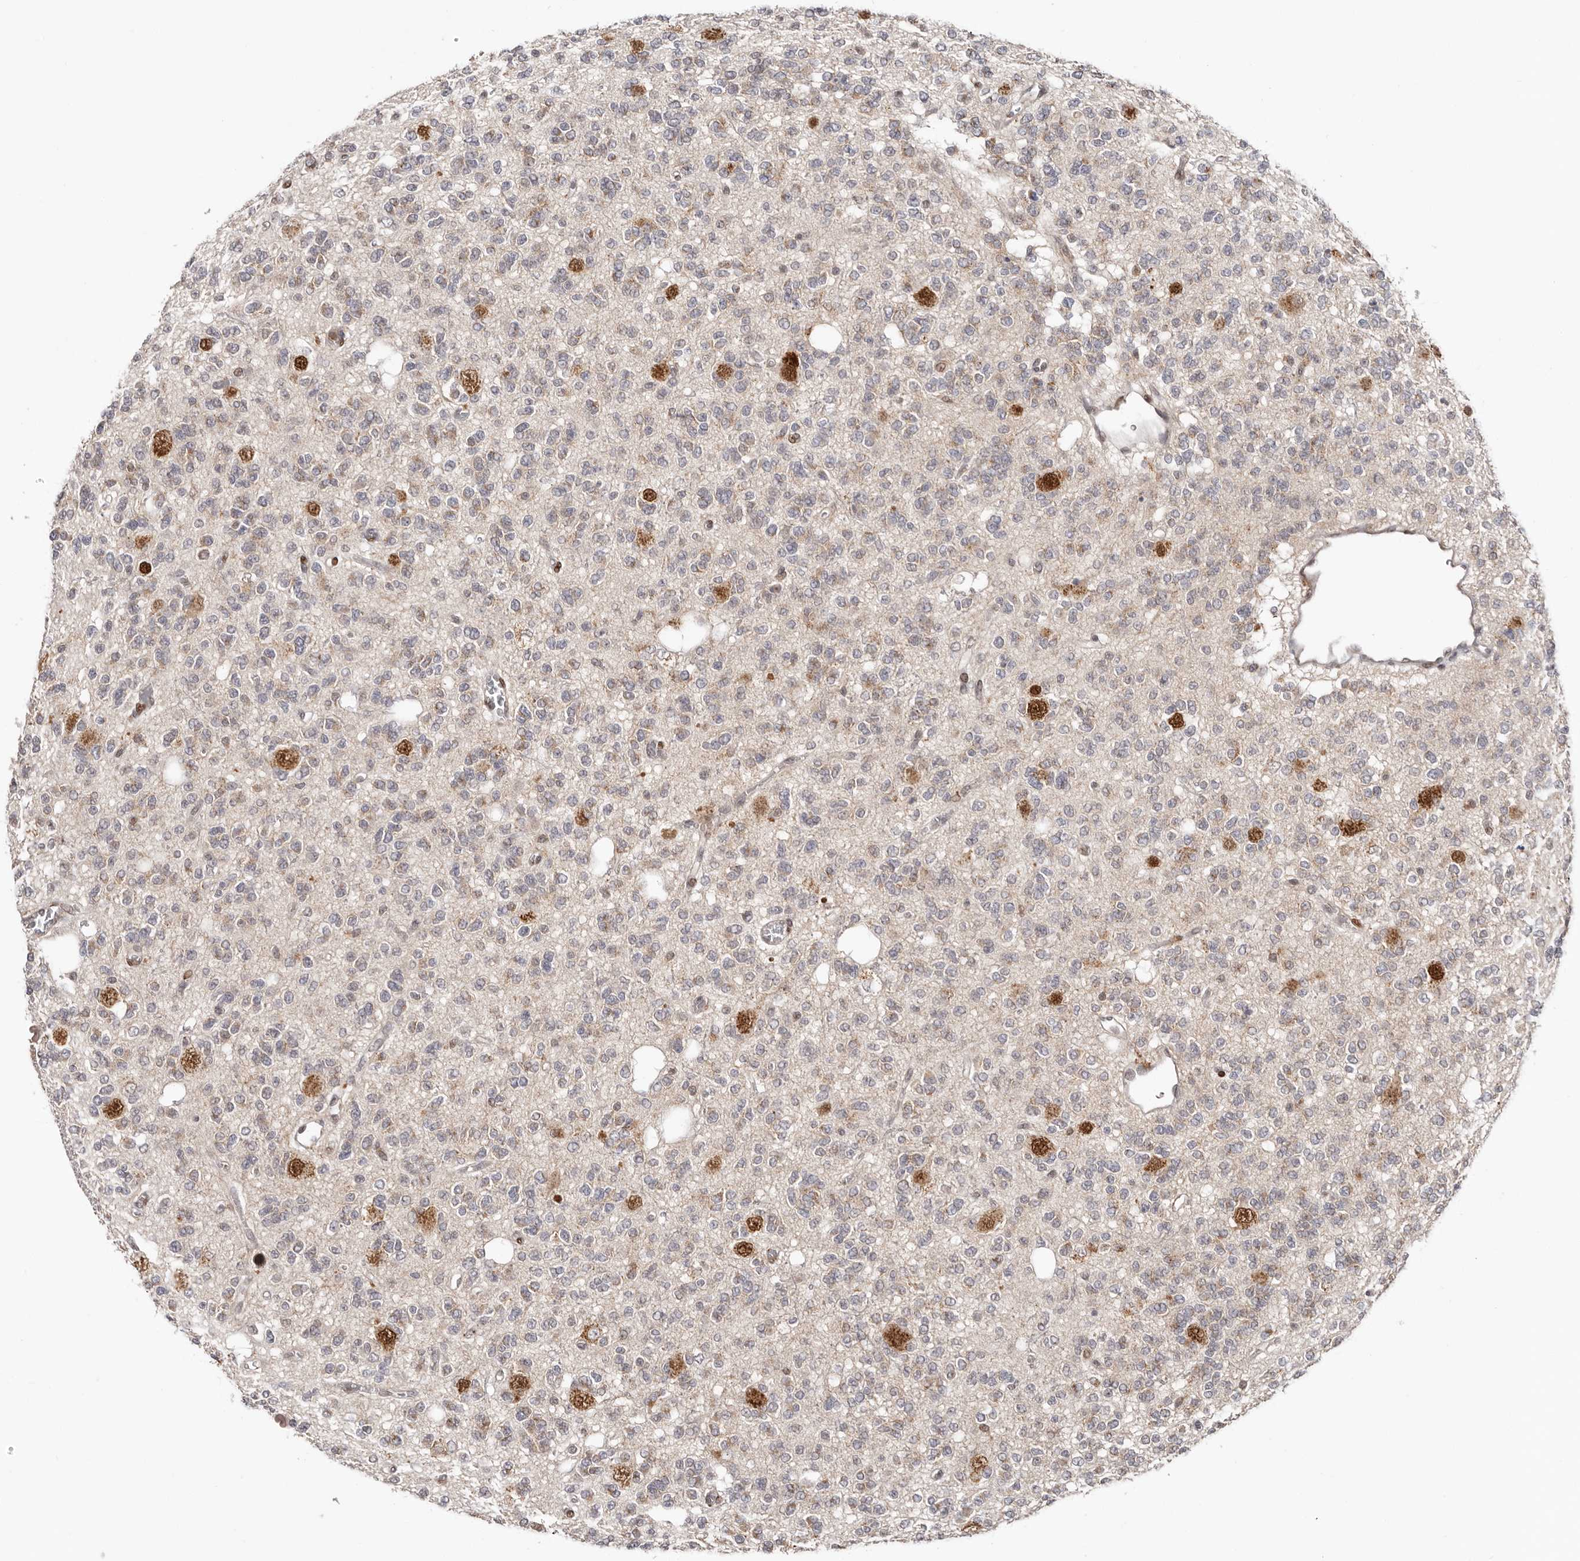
{"staining": {"intensity": "weak", "quantity": "<25%", "location": "cytoplasmic/membranous"}, "tissue": "glioma", "cell_type": "Tumor cells", "image_type": "cancer", "snomed": [{"axis": "morphology", "description": "Glioma, malignant, Low grade"}, {"axis": "topography", "description": "Brain"}], "caption": "Immunohistochemistry (IHC) of human low-grade glioma (malignant) shows no positivity in tumor cells.", "gene": "SMAD7", "patient": {"sex": "male", "age": 38}}